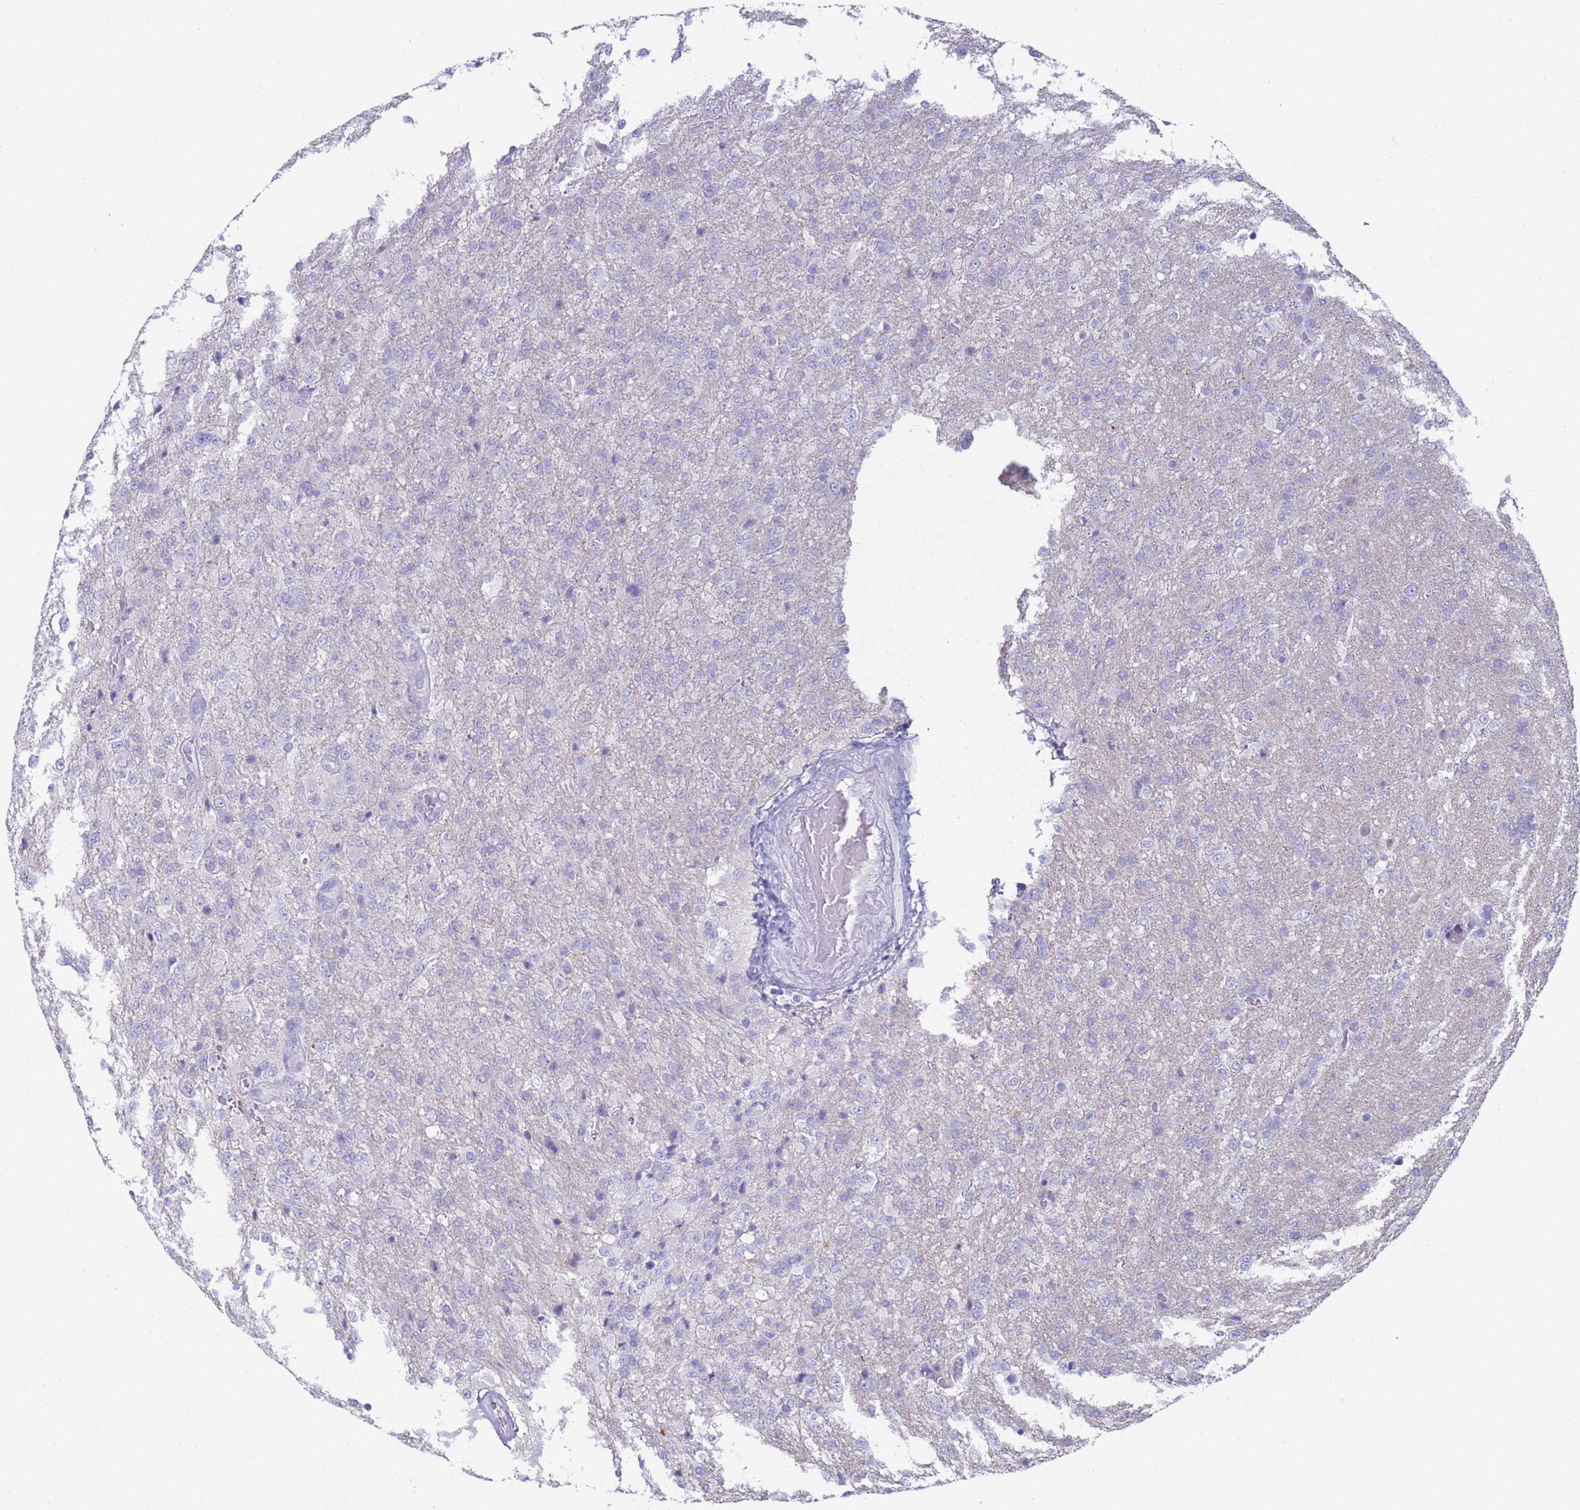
{"staining": {"intensity": "negative", "quantity": "none", "location": "none"}, "tissue": "glioma", "cell_type": "Tumor cells", "image_type": "cancer", "snomed": [{"axis": "morphology", "description": "Glioma, malignant, High grade"}, {"axis": "topography", "description": "Brain"}], "caption": "IHC histopathology image of neoplastic tissue: glioma stained with DAB demonstrates no significant protein expression in tumor cells.", "gene": "CR1", "patient": {"sex": "female", "age": 74}}